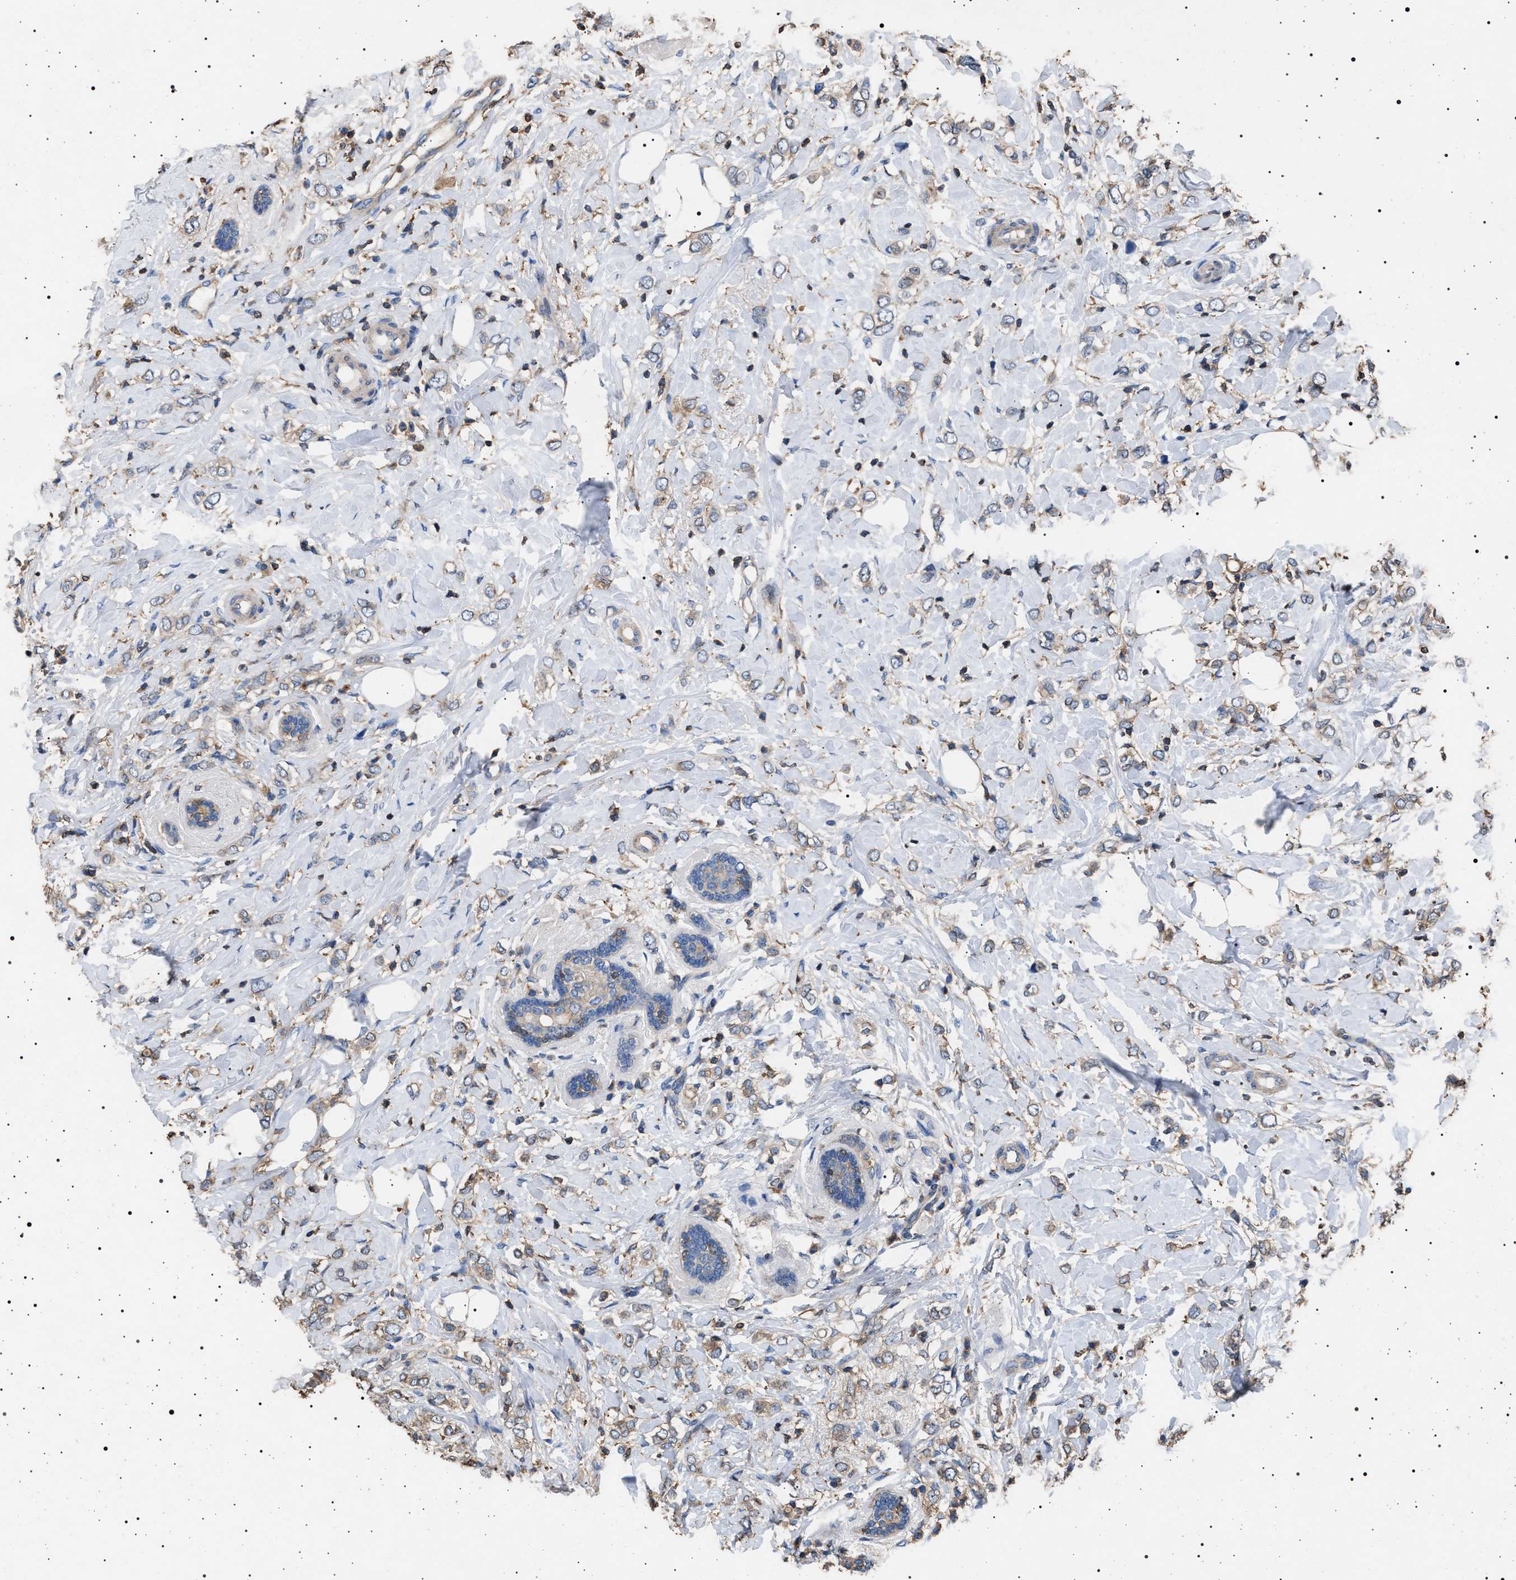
{"staining": {"intensity": "weak", "quantity": ">75%", "location": "cytoplasmic/membranous"}, "tissue": "breast cancer", "cell_type": "Tumor cells", "image_type": "cancer", "snomed": [{"axis": "morphology", "description": "Normal tissue, NOS"}, {"axis": "morphology", "description": "Lobular carcinoma"}, {"axis": "topography", "description": "Breast"}], "caption": "Protein analysis of lobular carcinoma (breast) tissue exhibits weak cytoplasmic/membranous staining in about >75% of tumor cells. (DAB IHC with brightfield microscopy, high magnification).", "gene": "SMAP2", "patient": {"sex": "female", "age": 47}}